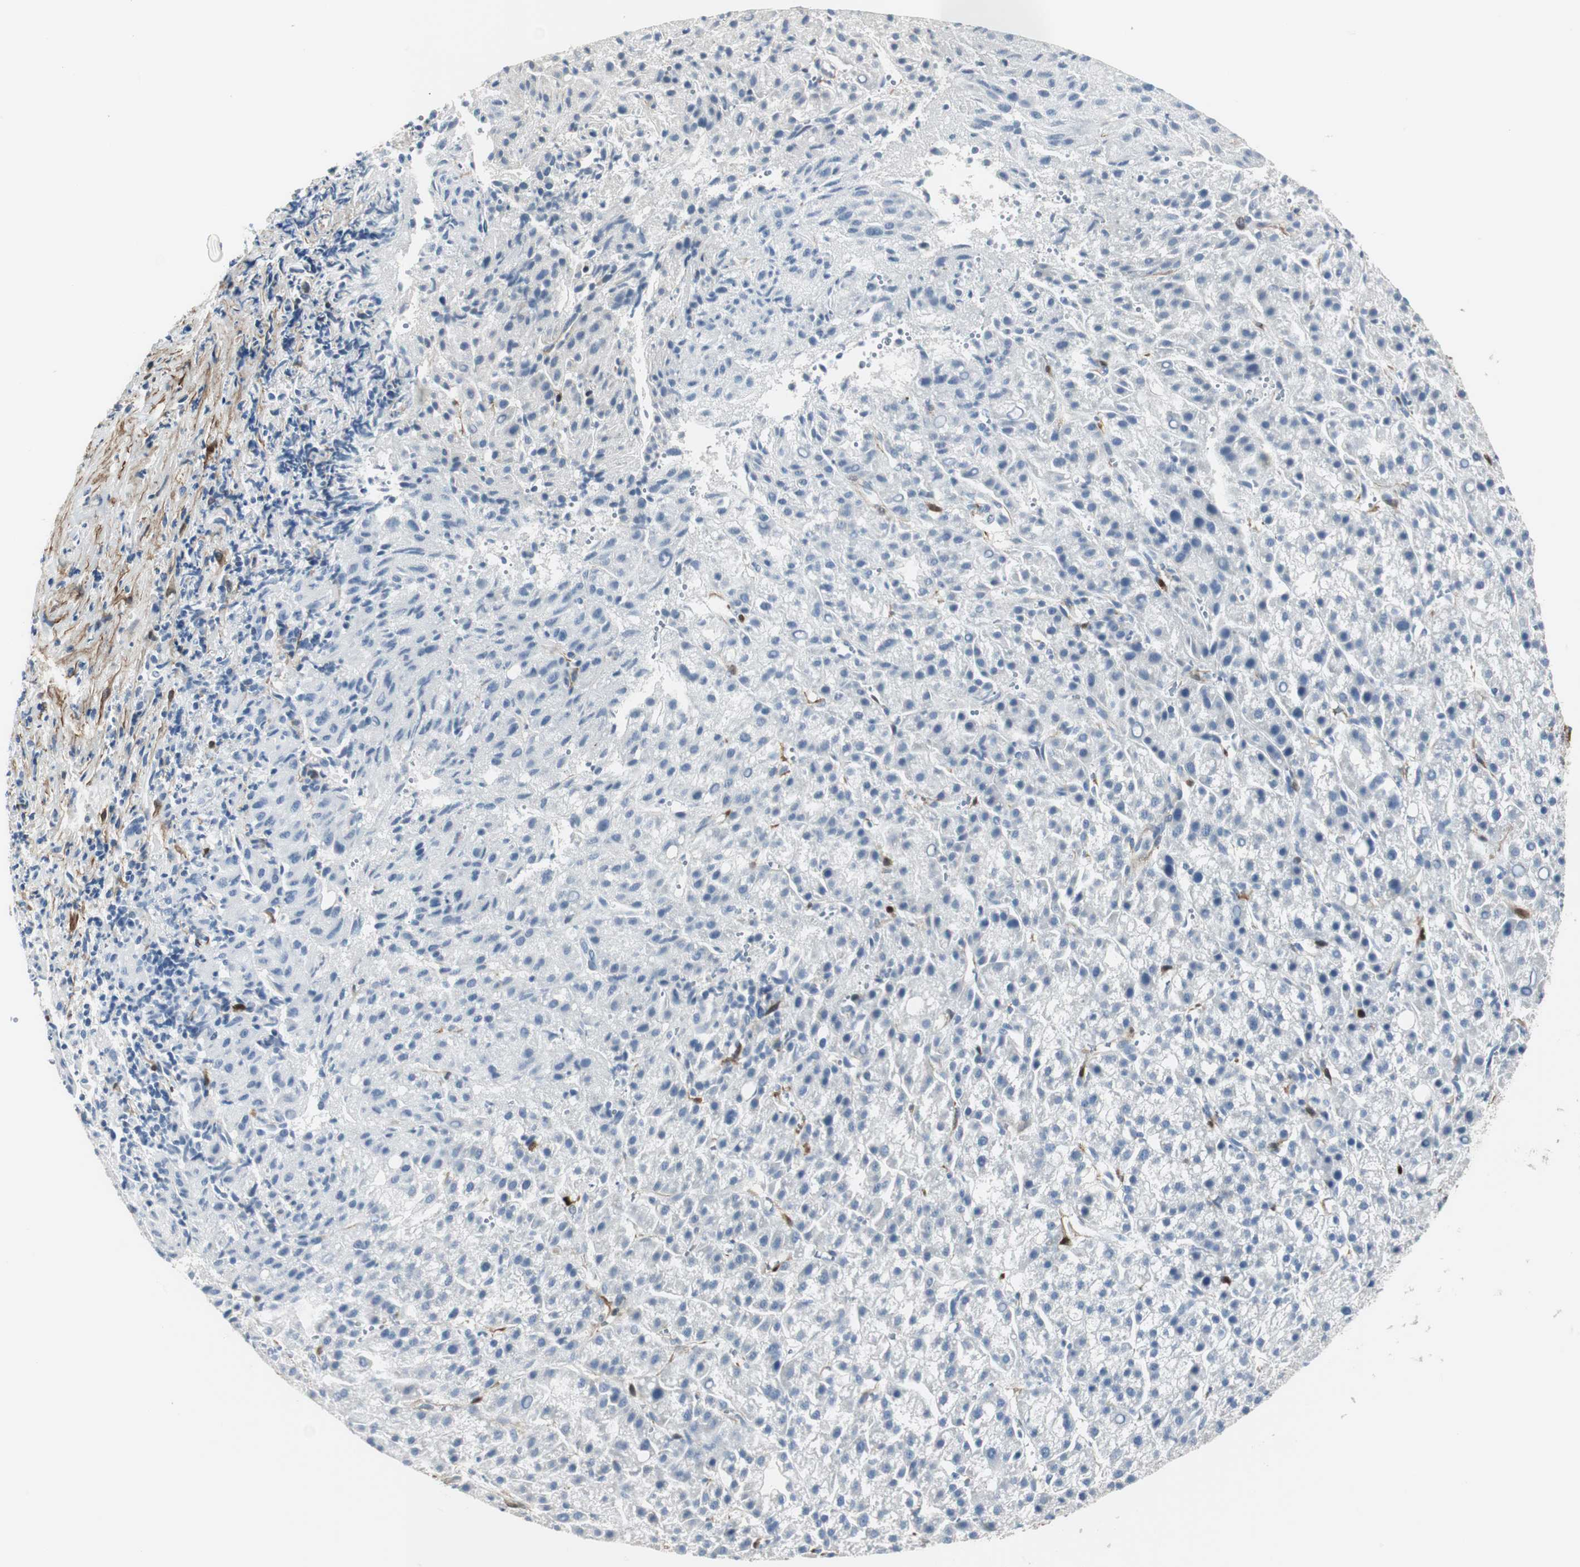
{"staining": {"intensity": "negative", "quantity": "none", "location": "none"}, "tissue": "liver cancer", "cell_type": "Tumor cells", "image_type": "cancer", "snomed": [{"axis": "morphology", "description": "Carcinoma, Hepatocellular, NOS"}, {"axis": "topography", "description": "Liver"}], "caption": "Immunohistochemical staining of human hepatocellular carcinoma (liver) displays no significant expression in tumor cells. (Immunohistochemistry (ihc), brightfield microscopy, high magnification).", "gene": "FHL2", "patient": {"sex": "female", "age": 58}}